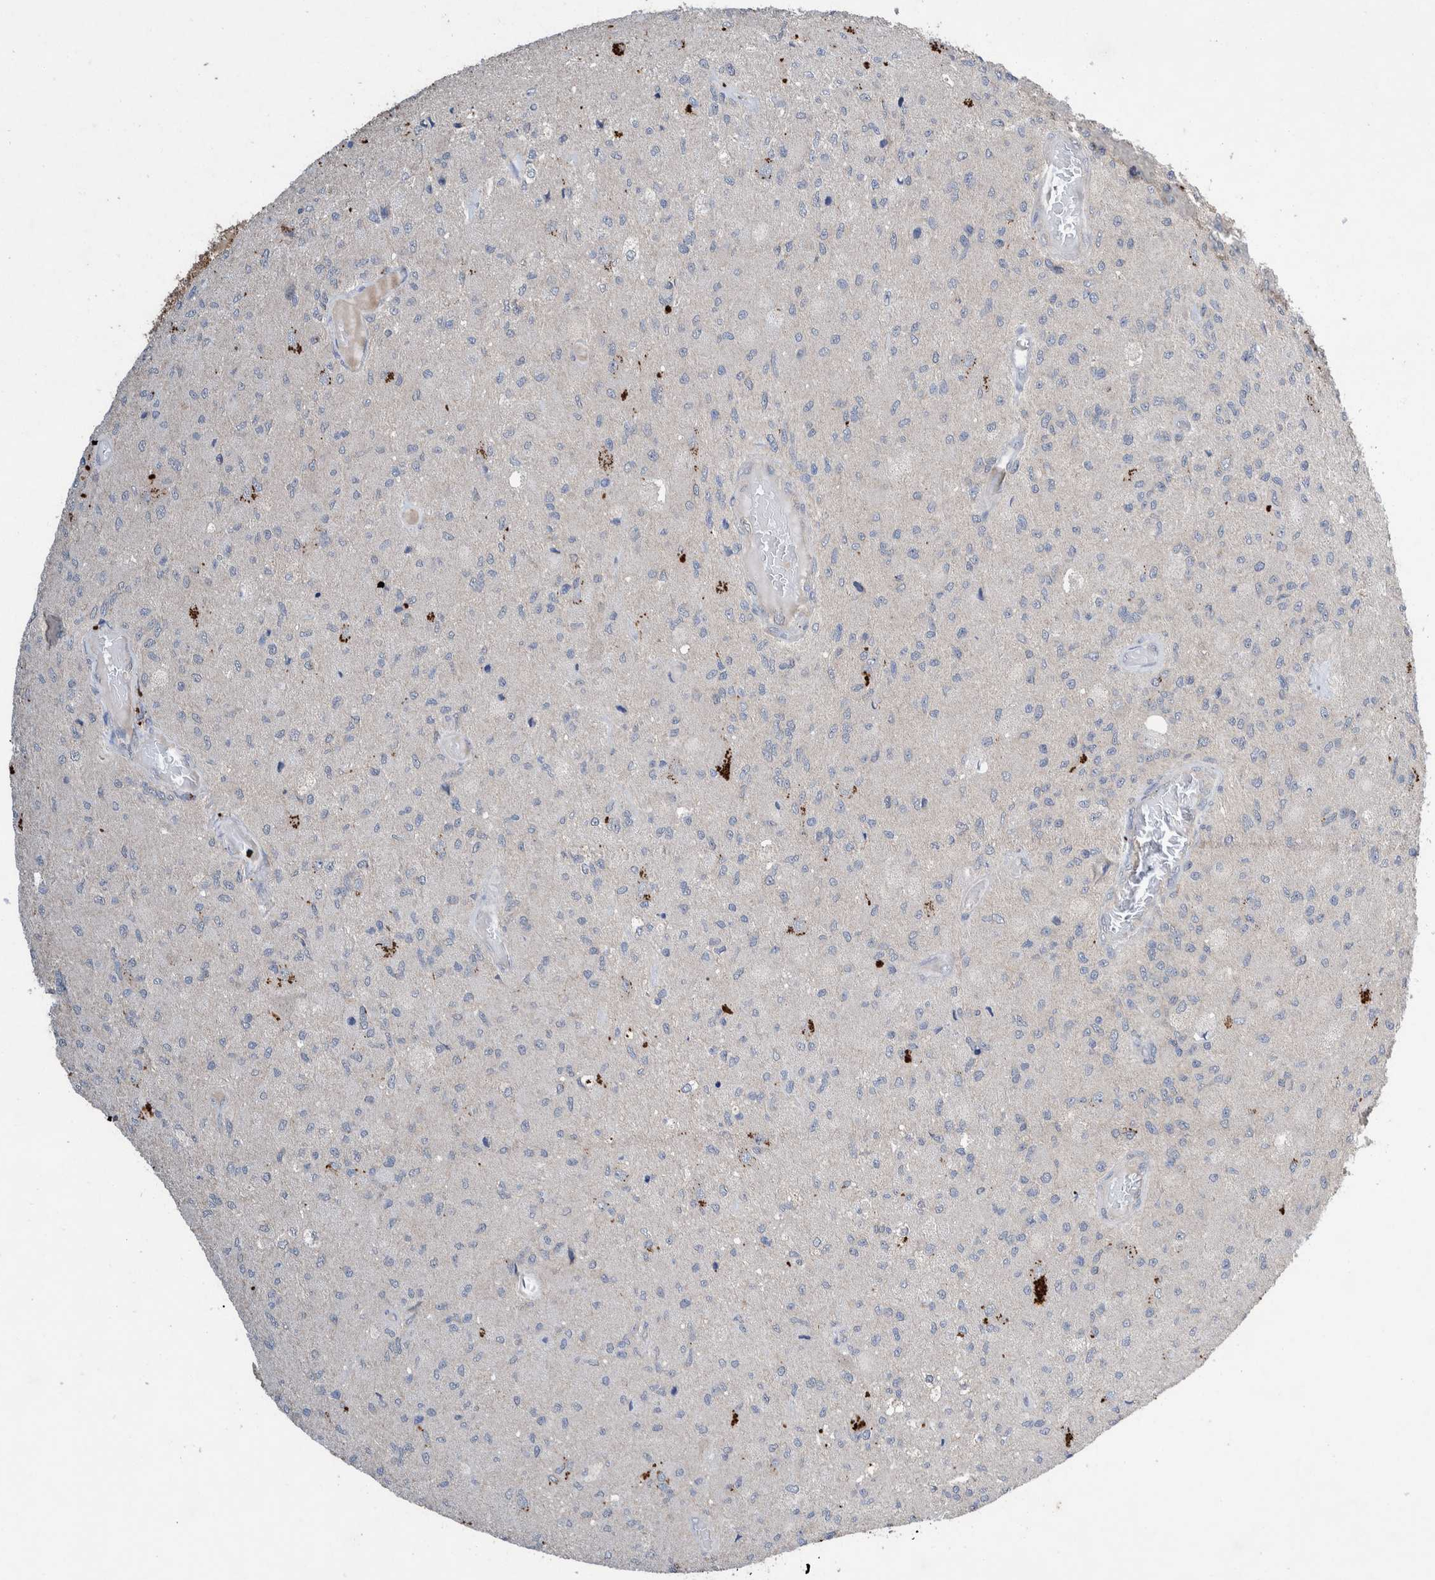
{"staining": {"intensity": "negative", "quantity": "none", "location": "none"}, "tissue": "glioma", "cell_type": "Tumor cells", "image_type": "cancer", "snomed": [{"axis": "morphology", "description": "Normal tissue, NOS"}, {"axis": "morphology", "description": "Glioma, malignant, High grade"}, {"axis": "topography", "description": "Cerebral cortex"}], "caption": "High-grade glioma (malignant) stained for a protein using immunohistochemistry (IHC) displays no positivity tumor cells.", "gene": "PLPBP", "patient": {"sex": "male", "age": 77}}